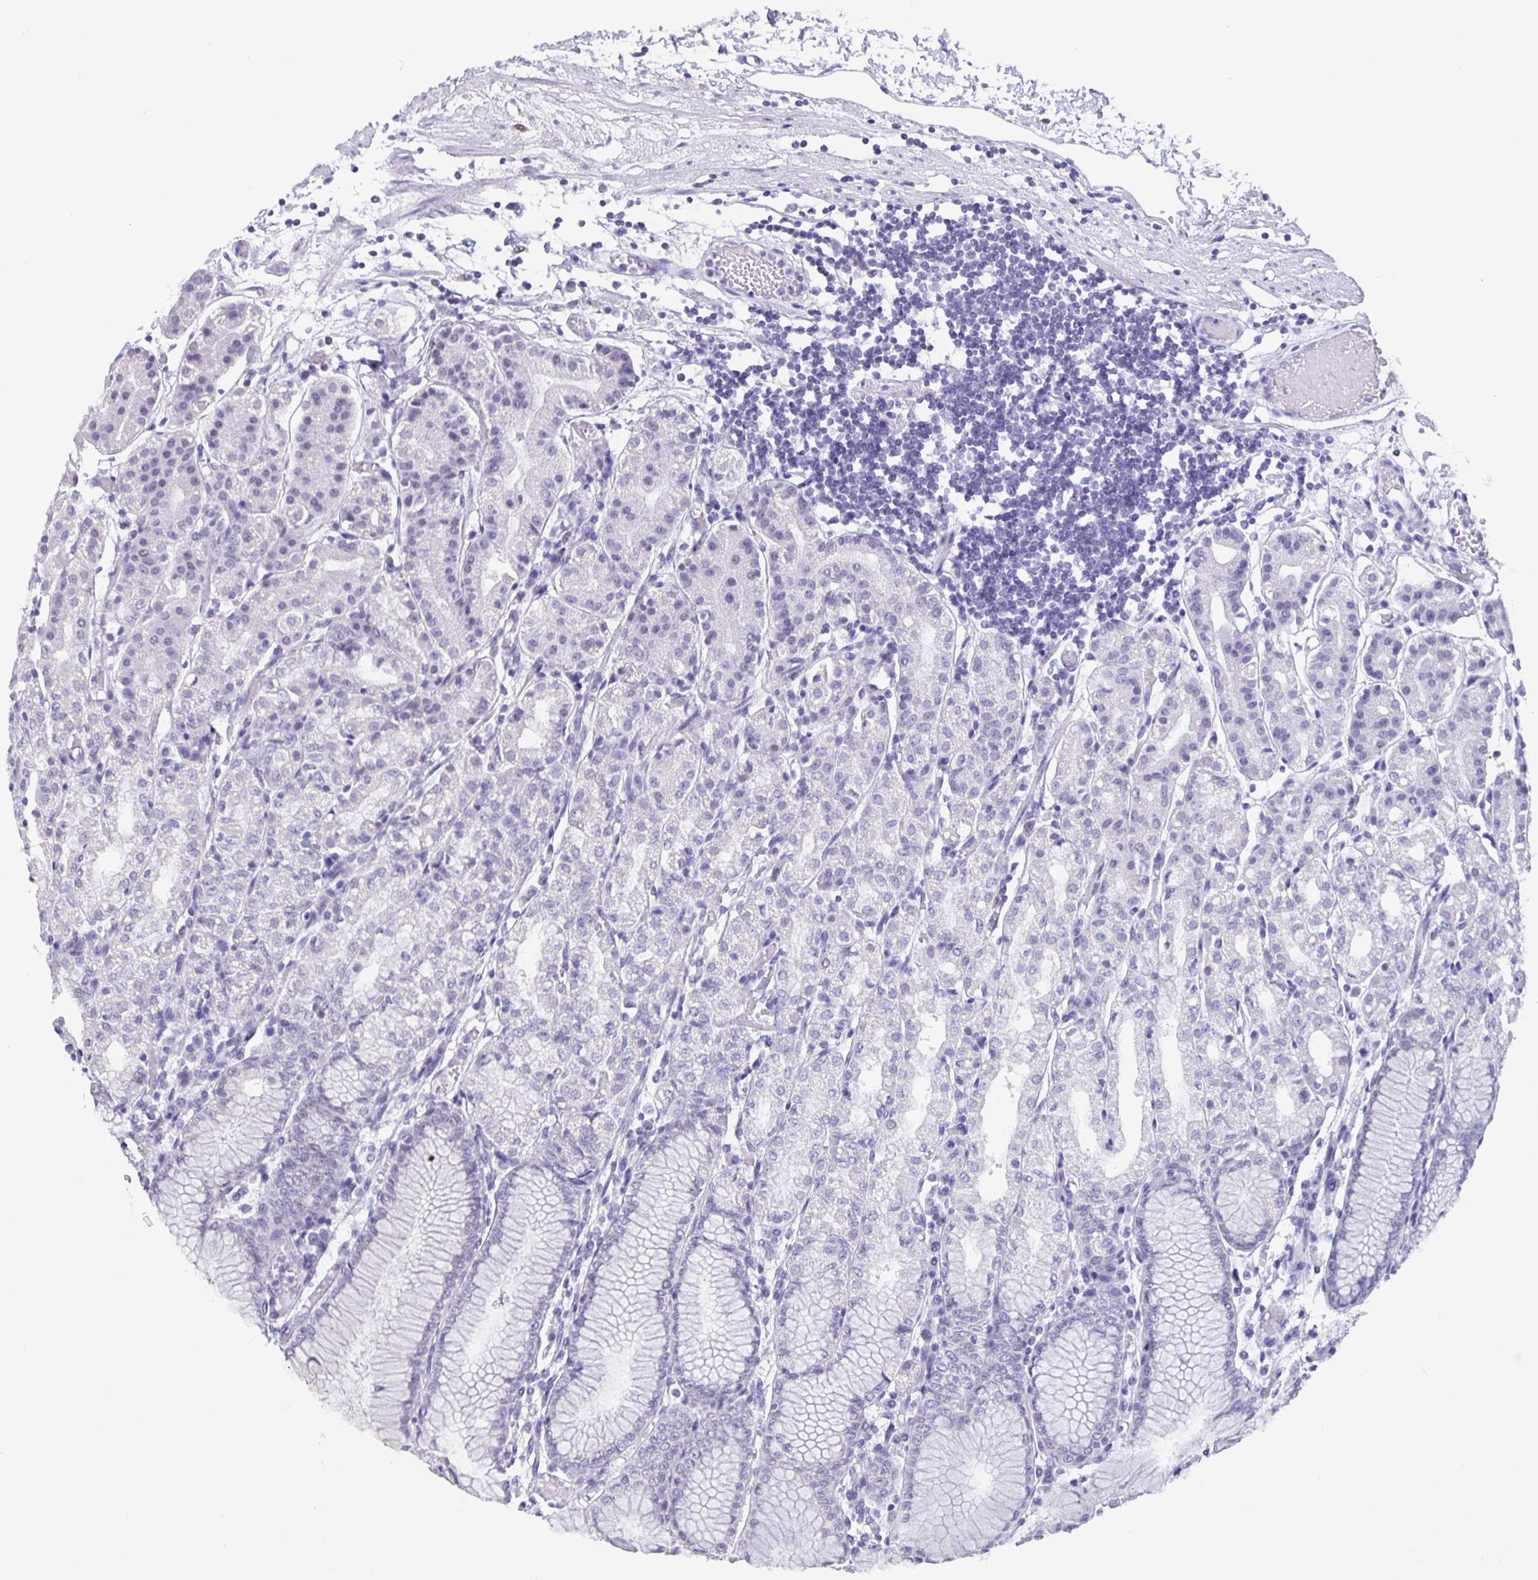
{"staining": {"intensity": "negative", "quantity": "none", "location": "none"}, "tissue": "stomach", "cell_type": "Glandular cells", "image_type": "normal", "snomed": [{"axis": "morphology", "description": "Normal tissue, NOS"}, {"axis": "topography", "description": "Stomach"}], "caption": "High power microscopy micrograph of an IHC histopathology image of normal stomach, revealing no significant positivity in glandular cells.", "gene": "OLIG2", "patient": {"sex": "female", "age": 57}}